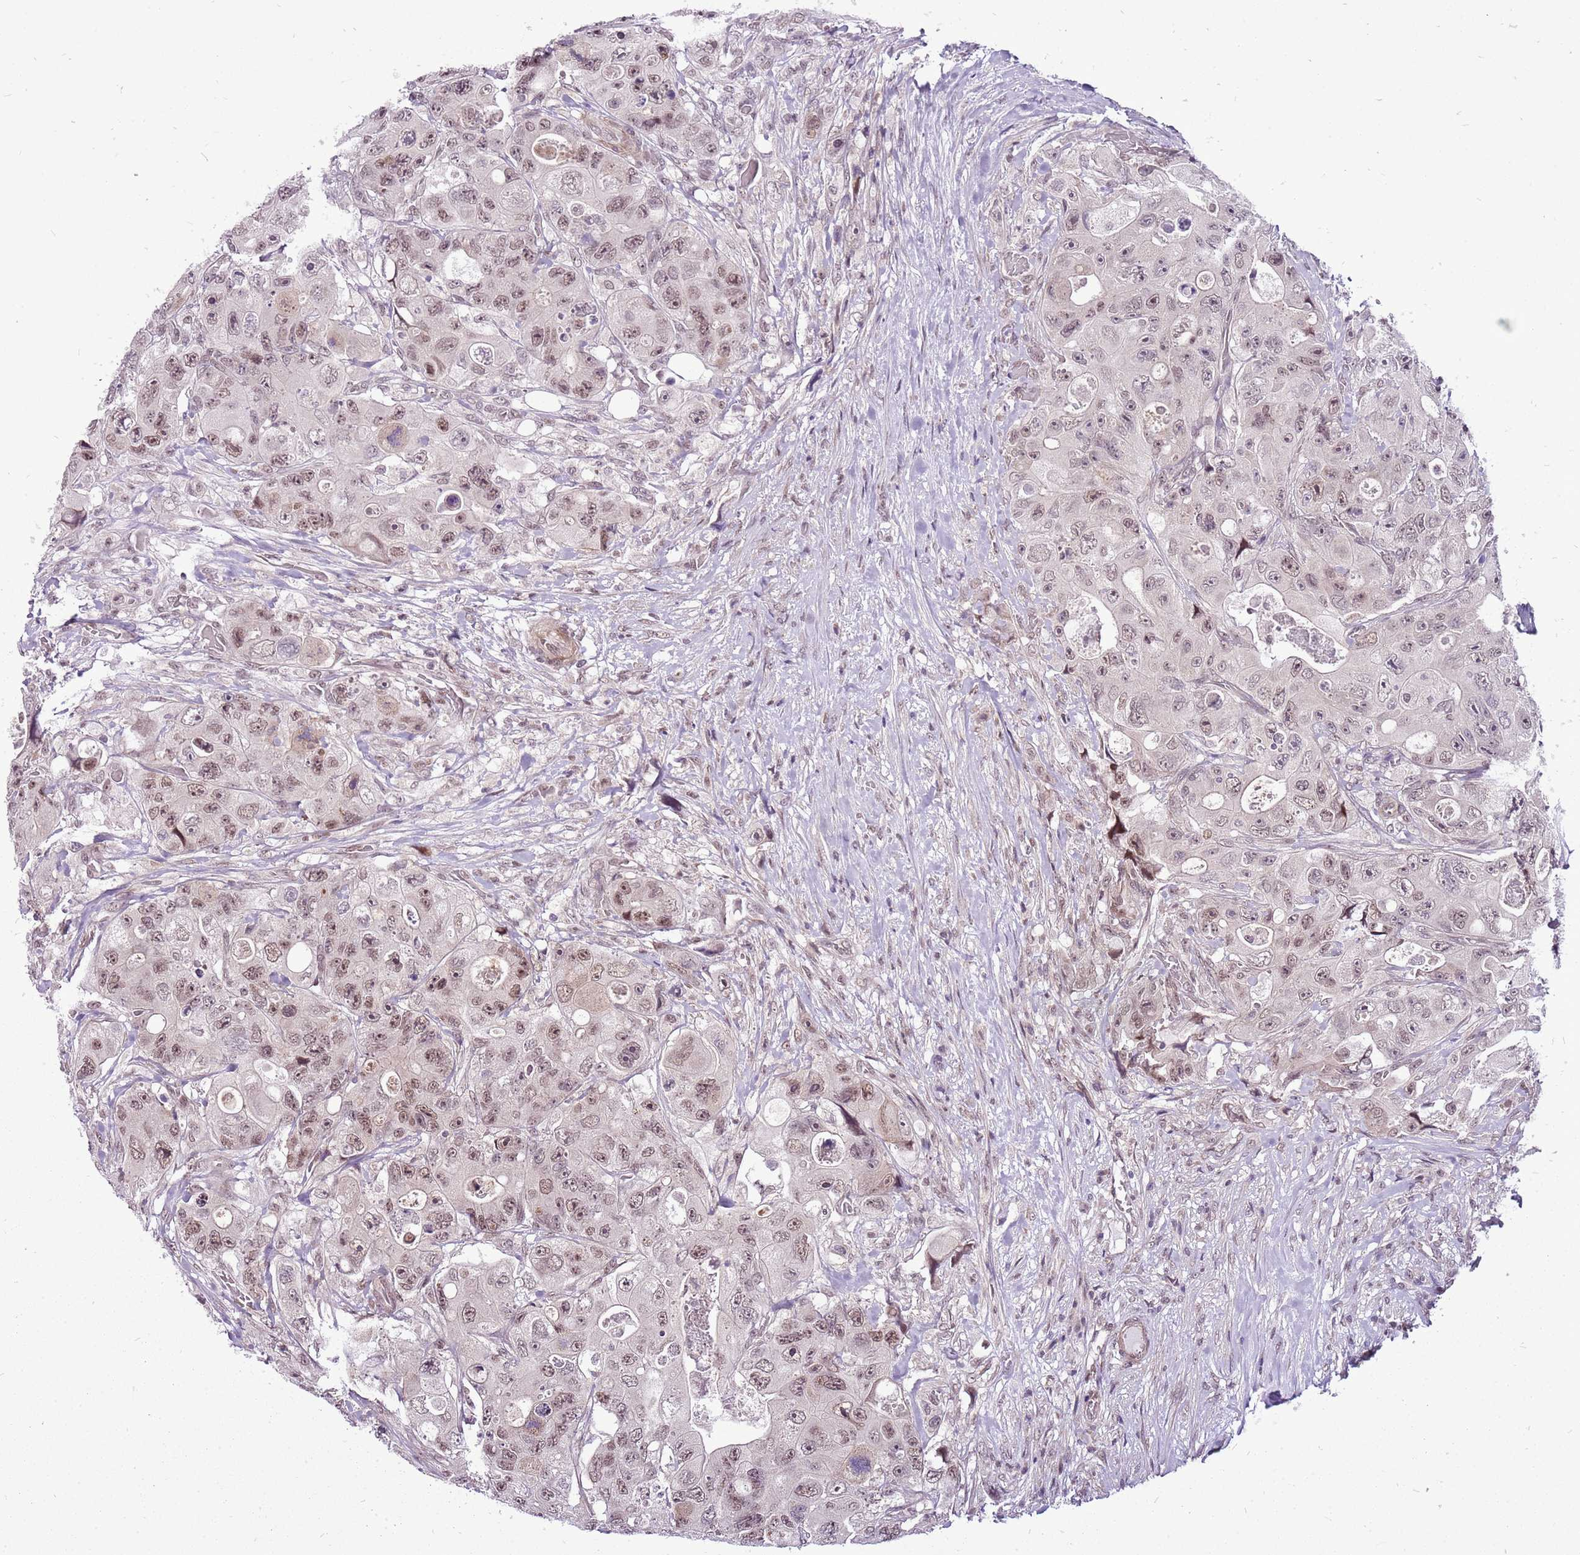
{"staining": {"intensity": "weak", "quantity": "25%-75%", "location": "nuclear"}, "tissue": "colorectal cancer", "cell_type": "Tumor cells", "image_type": "cancer", "snomed": [{"axis": "morphology", "description": "Adenocarcinoma, NOS"}, {"axis": "topography", "description": "Colon"}], "caption": "Weak nuclear positivity for a protein is appreciated in approximately 25%-75% of tumor cells of adenocarcinoma (colorectal) using immunohistochemistry.", "gene": "CCDC166", "patient": {"sex": "female", "age": 46}}